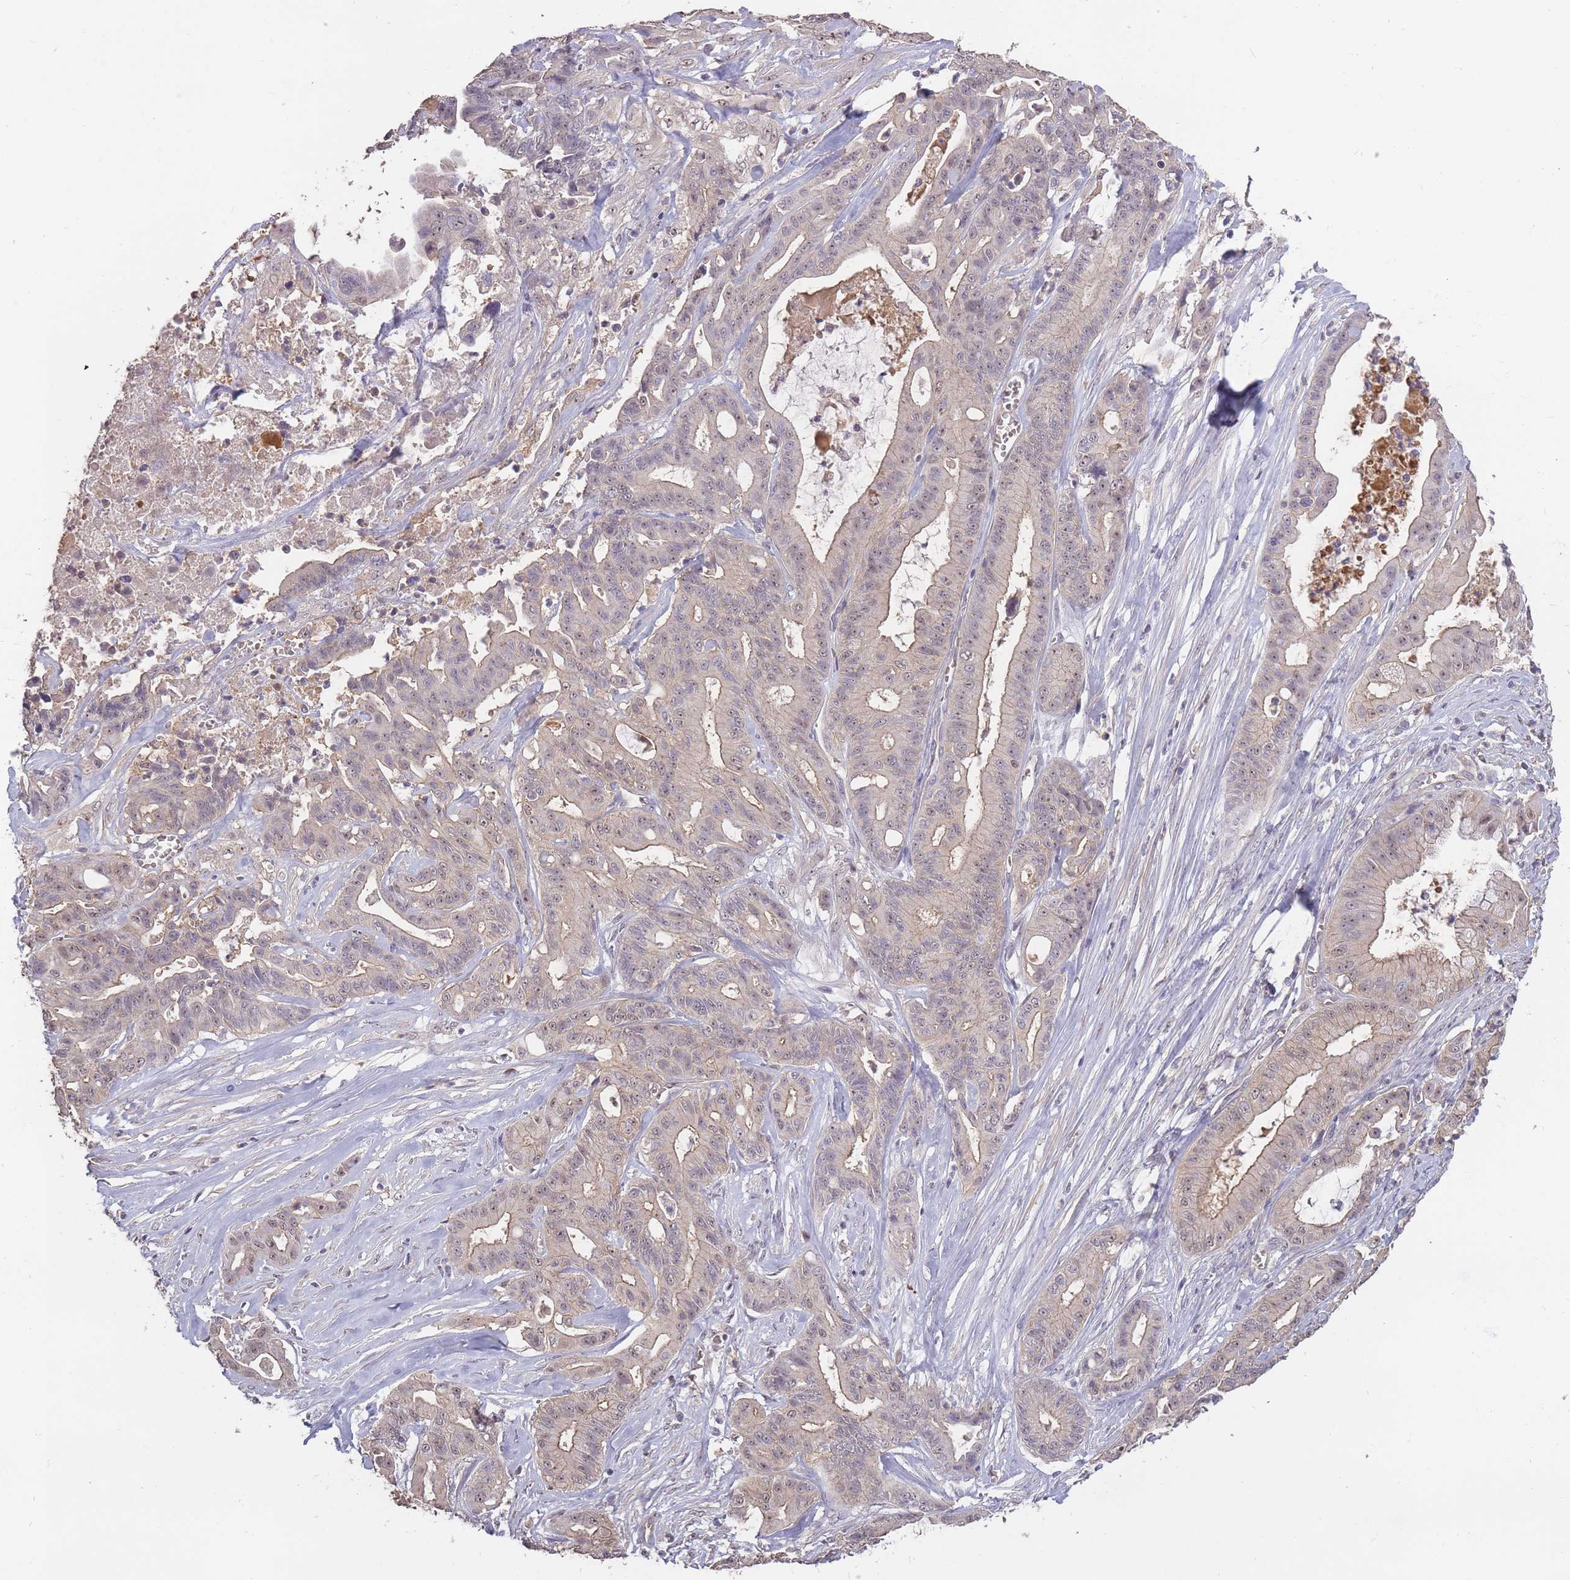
{"staining": {"intensity": "weak", "quantity": "25%-75%", "location": "cytoplasmic/membranous"}, "tissue": "ovarian cancer", "cell_type": "Tumor cells", "image_type": "cancer", "snomed": [{"axis": "morphology", "description": "Cystadenocarcinoma, mucinous, NOS"}, {"axis": "topography", "description": "Ovary"}], "caption": "Immunohistochemical staining of human ovarian cancer demonstrates low levels of weak cytoplasmic/membranous protein positivity in approximately 25%-75% of tumor cells.", "gene": "KIAA1755", "patient": {"sex": "female", "age": 70}}